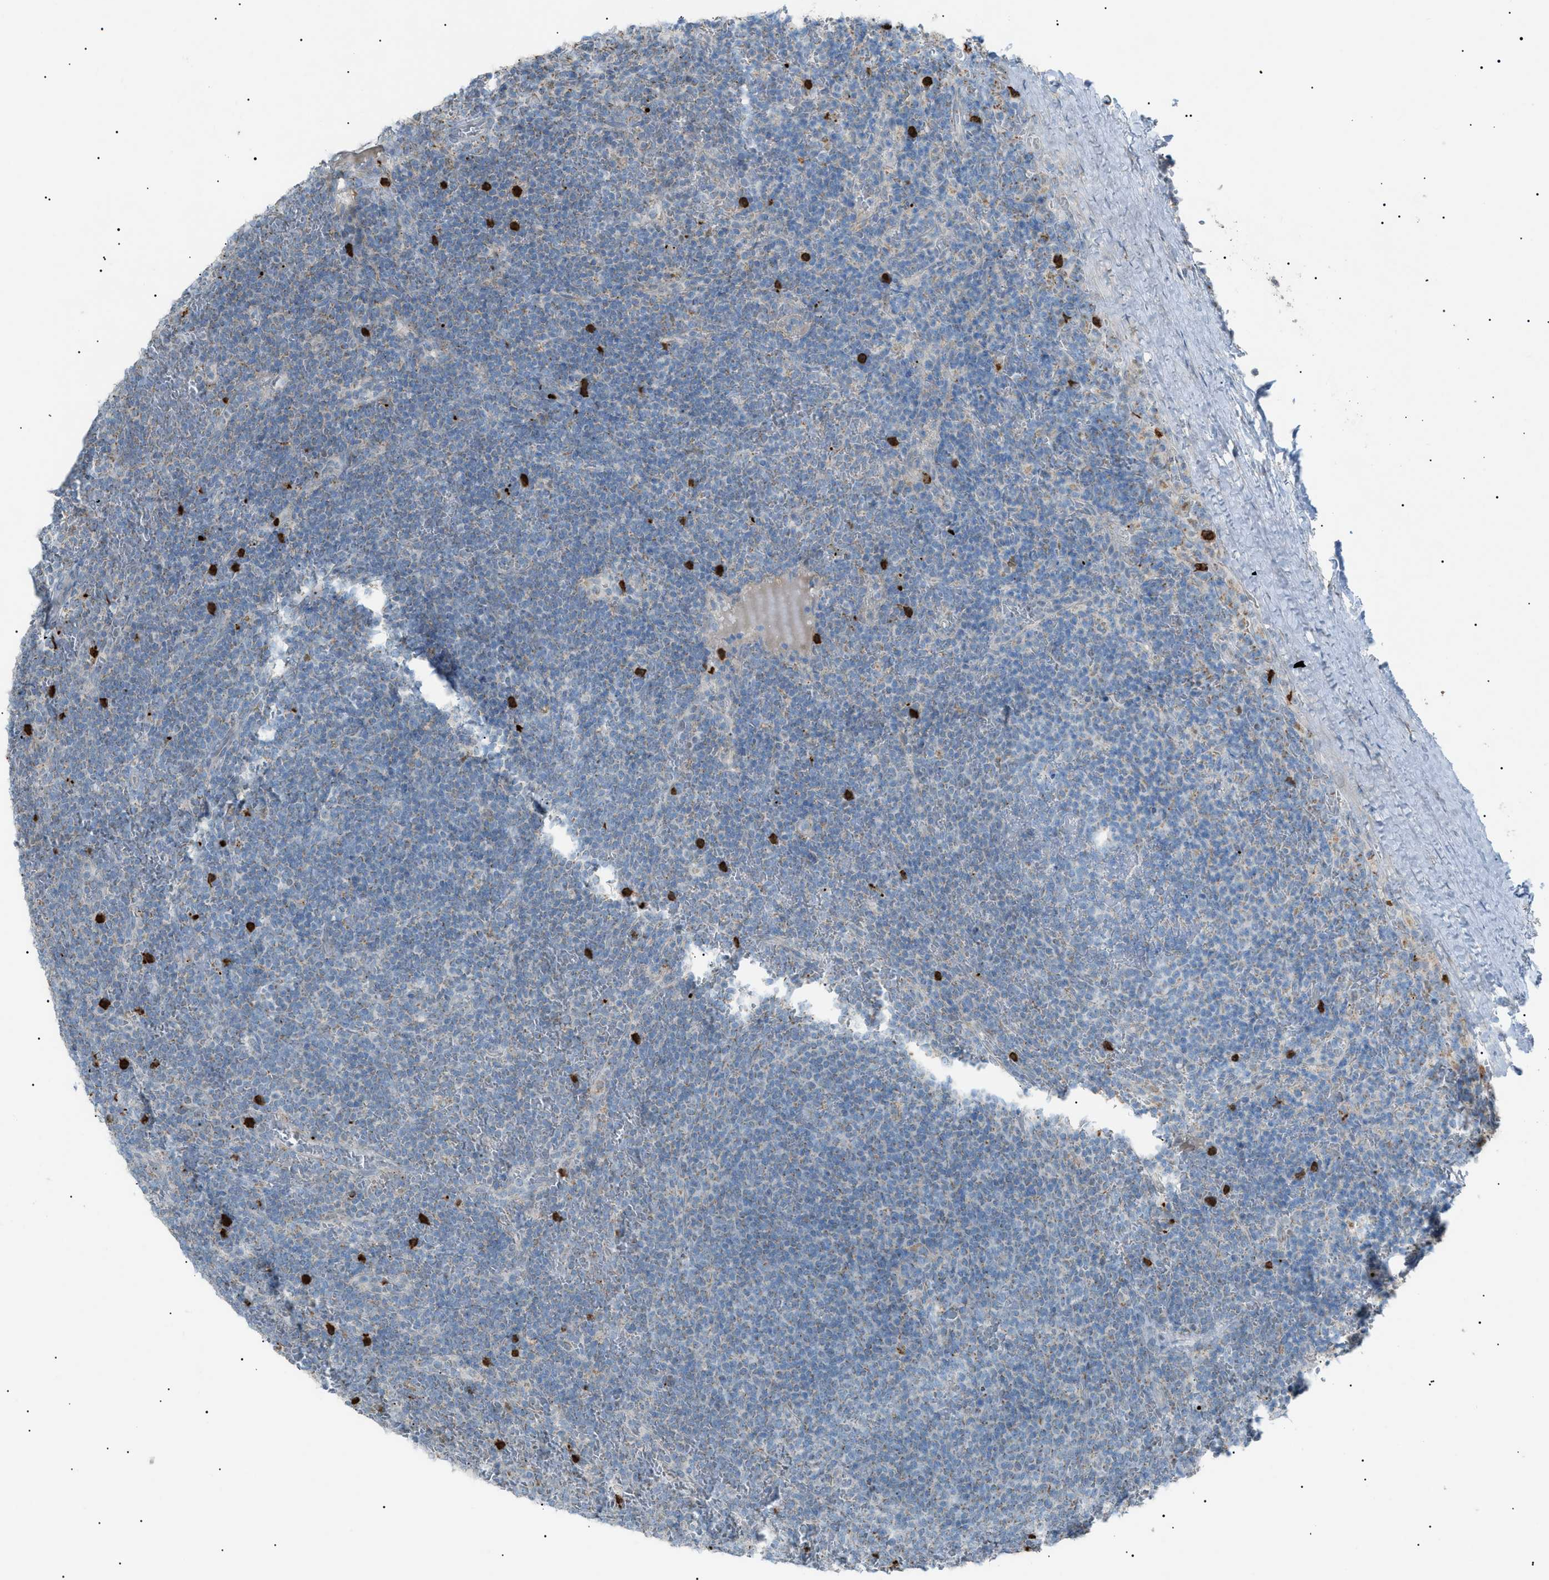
{"staining": {"intensity": "weak", "quantity": "<25%", "location": "cytoplasmic/membranous"}, "tissue": "lymphoma", "cell_type": "Tumor cells", "image_type": "cancer", "snomed": [{"axis": "morphology", "description": "Malignant lymphoma, non-Hodgkin's type, Low grade"}, {"axis": "topography", "description": "Spleen"}], "caption": "DAB immunohistochemical staining of malignant lymphoma, non-Hodgkin's type (low-grade) reveals no significant expression in tumor cells.", "gene": "ZNF516", "patient": {"sex": "female", "age": 50}}